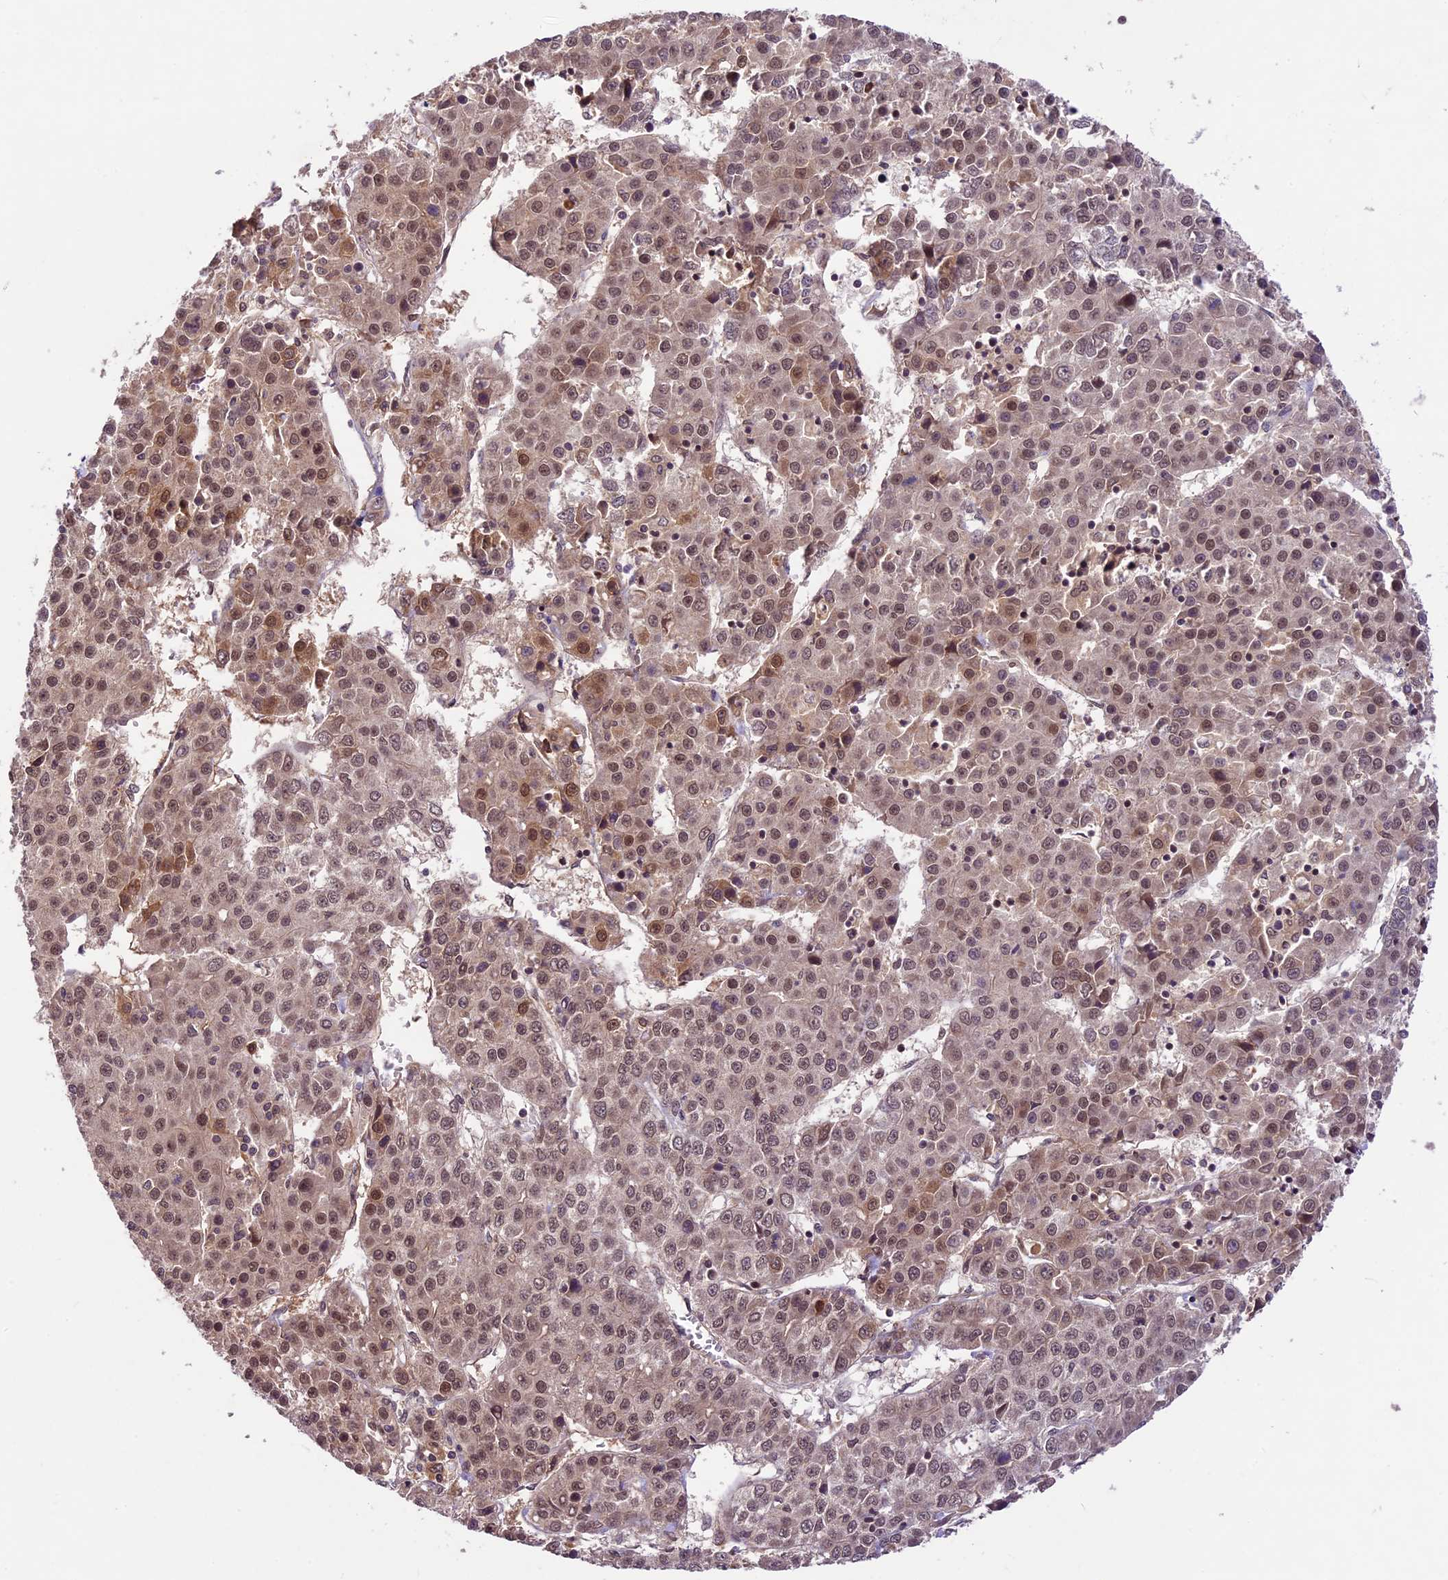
{"staining": {"intensity": "moderate", "quantity": ">75%", "location": "nuclear"}, "tissue": "liver cancer", "cell_type": "Tumor cells", "image_type": "cancer", "snomed": [{"axis": "morphology", "description": "Carcinoma, Hepatocellular, NOS"}, {"axis": "topography", "description": "Liver"}], "caption": "This micrograph demonstrates liver cancer stained with IHC to label a protein in brown. The nuclear of tumor cells show moderate positivity for the protein. Nuclei are counter-stained blue.", "gene": "ATP10A", "patient": {"sex": "female", "age": 53}}